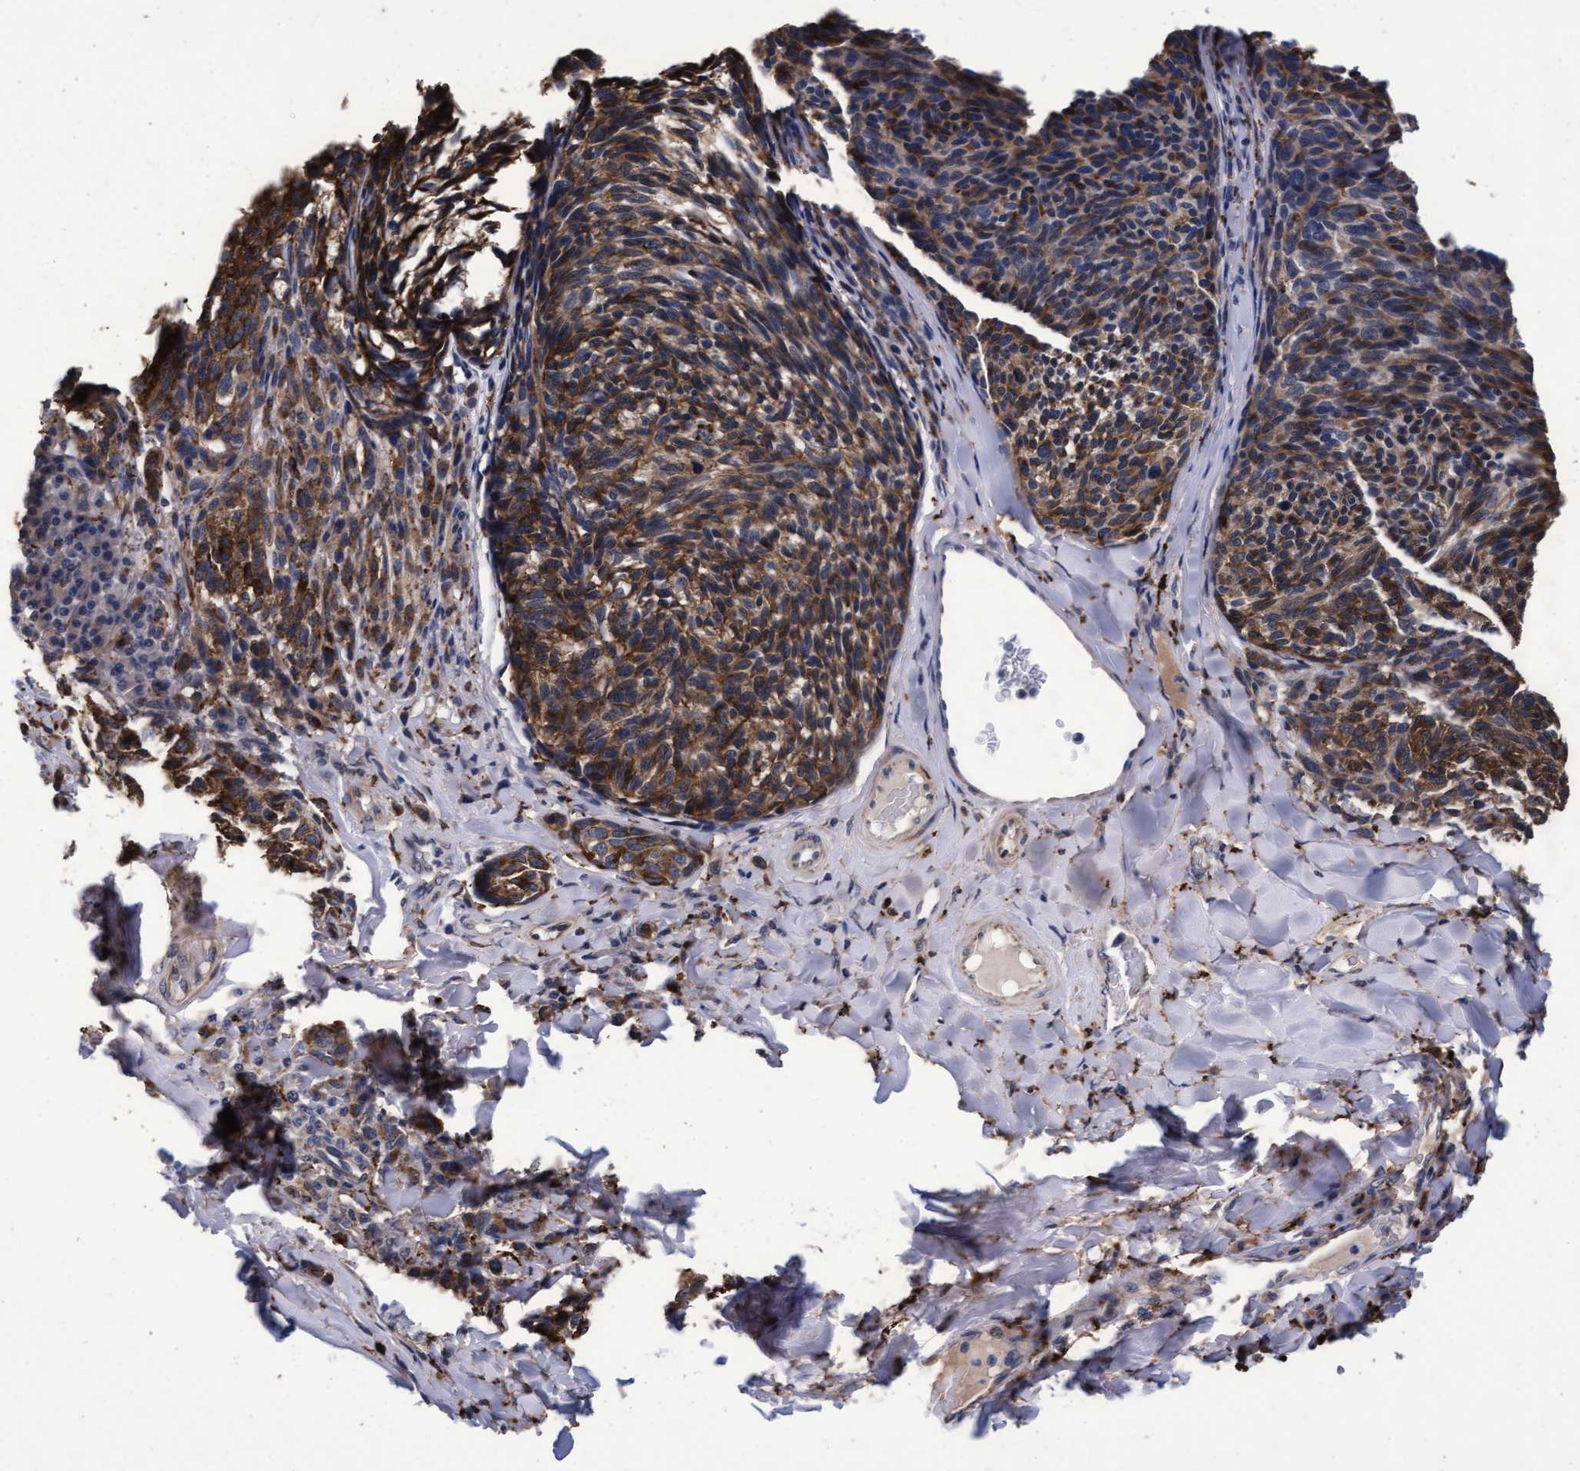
{"staining": {"intensity": "moderate", "quantity": ">75%", "location": "cytoplasmic/membranous"}, "tissue": "melanoma", "cell_type": "Tumor cells", "image_type": "cancer", "snomed": [{"axis": "morphology", "description": "Malignant melanoma, NOS"}, {"axis": "topography", "description": "Skin"}], "caption": "Protein expression by IHC exhibits moderate cytoplasmic/membranous staining in approximately >75% of tumor cells in malignant melanoma.", "gene": "CPQ", "patient": {"sex": "female", "age": 73}}